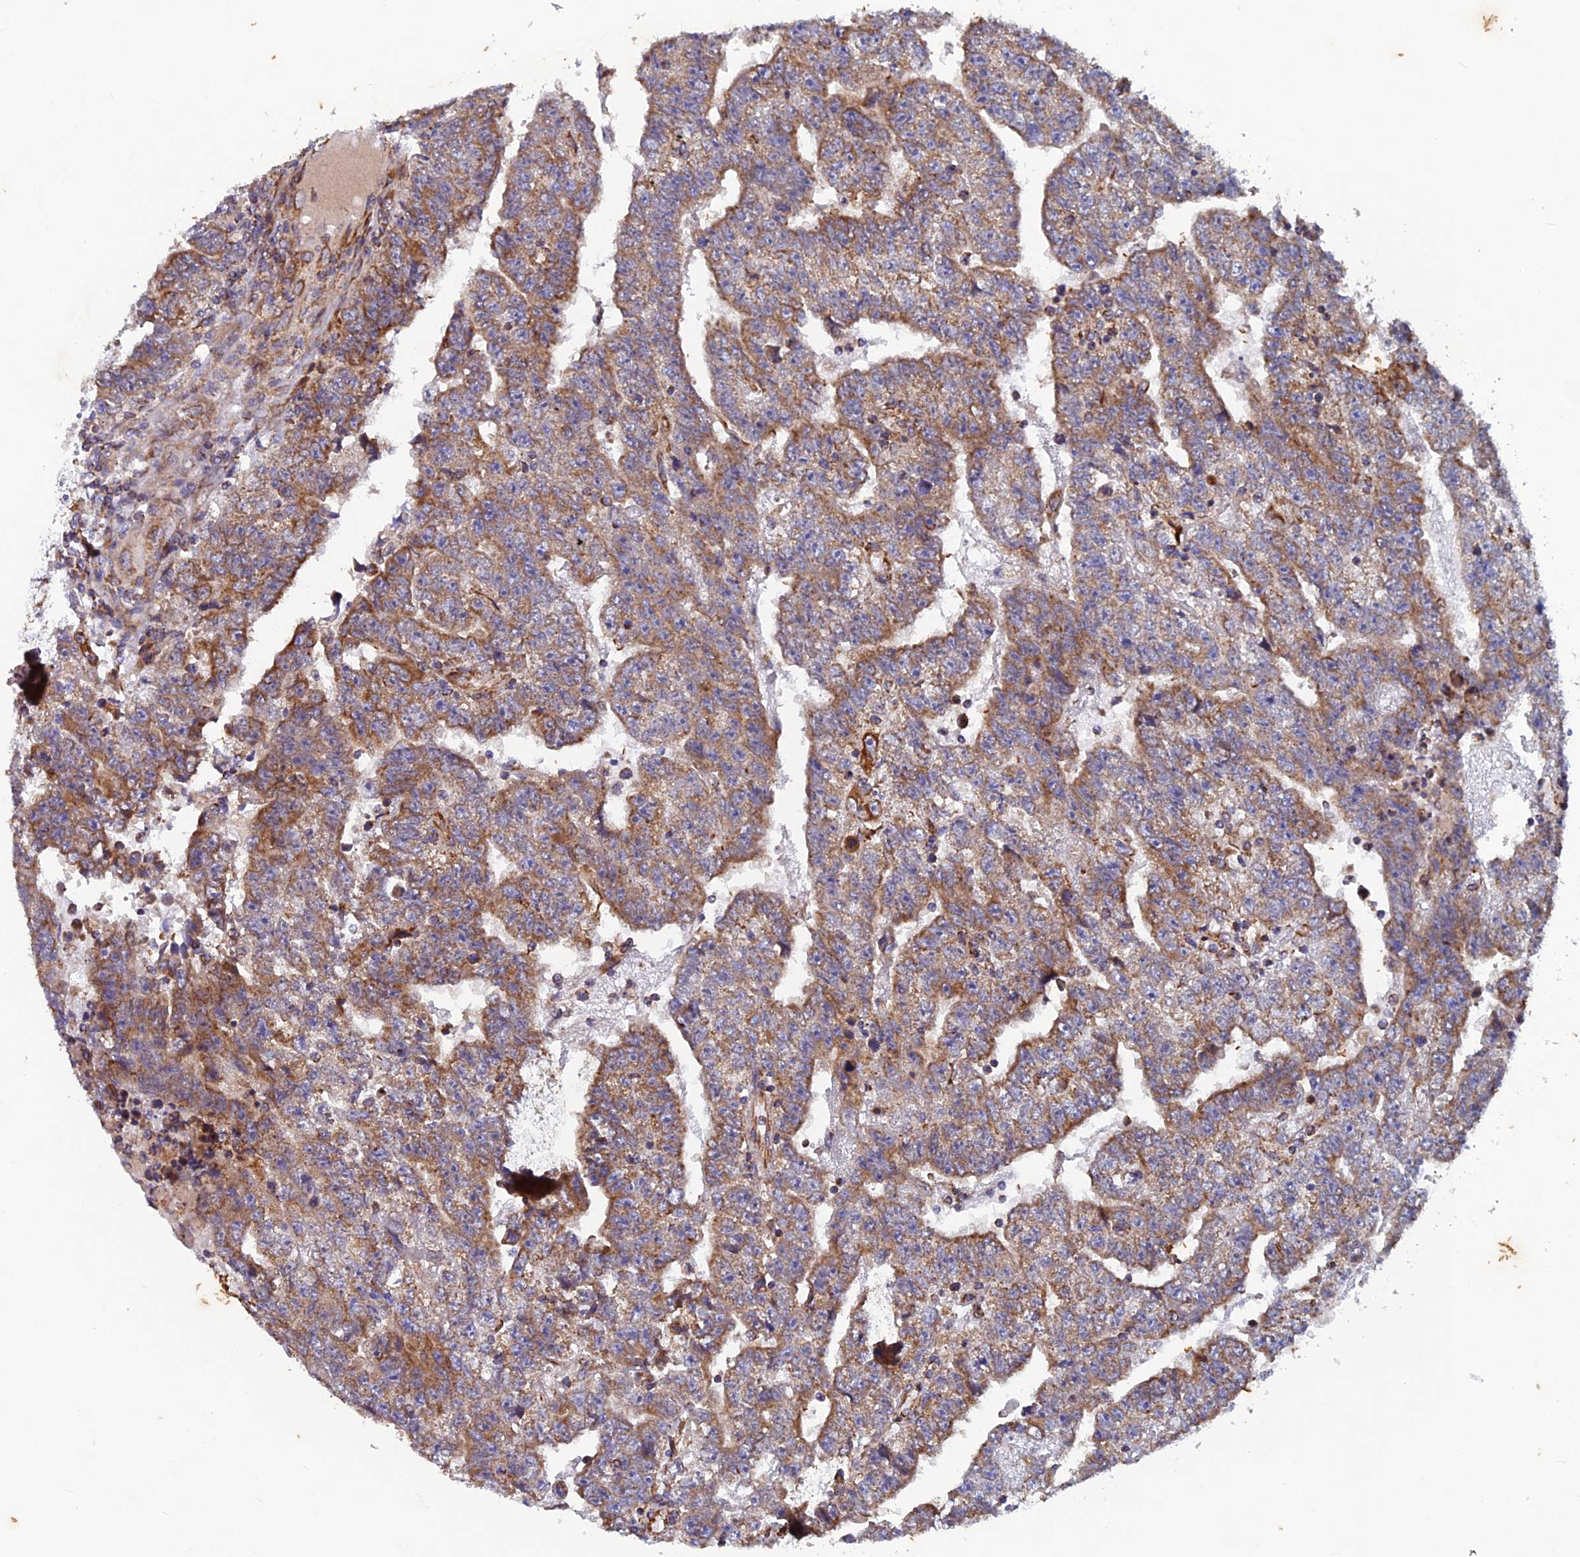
{"staining": {"intensity": "moderate", "quantity": ">75%", "location": "cytoplasmic/membranous"}, "tissue": "testis cancer", "cell_type": "Tumor cells", "image_type": "cancer", "snomed": [{"axis": "morphology", "description": "Carcinoma, Embryonal, NOS"}, {"axis": "topography", "description": "Testis"}], "caption": "Immunohistochemical staining of testis embryonal carcinoma demonstrates medium levels of moderate cytoplasmic/membranous protein positivity in about >75% of tumor cells. The staining is performed using DAB (3,3'-diaminobenzidine) brown chromogen to label protein expression. The nuclei are counter-stained blue using hematoxylin.", "gene": "AP4S1", "patient": {"sex": "male", "age": 25}}